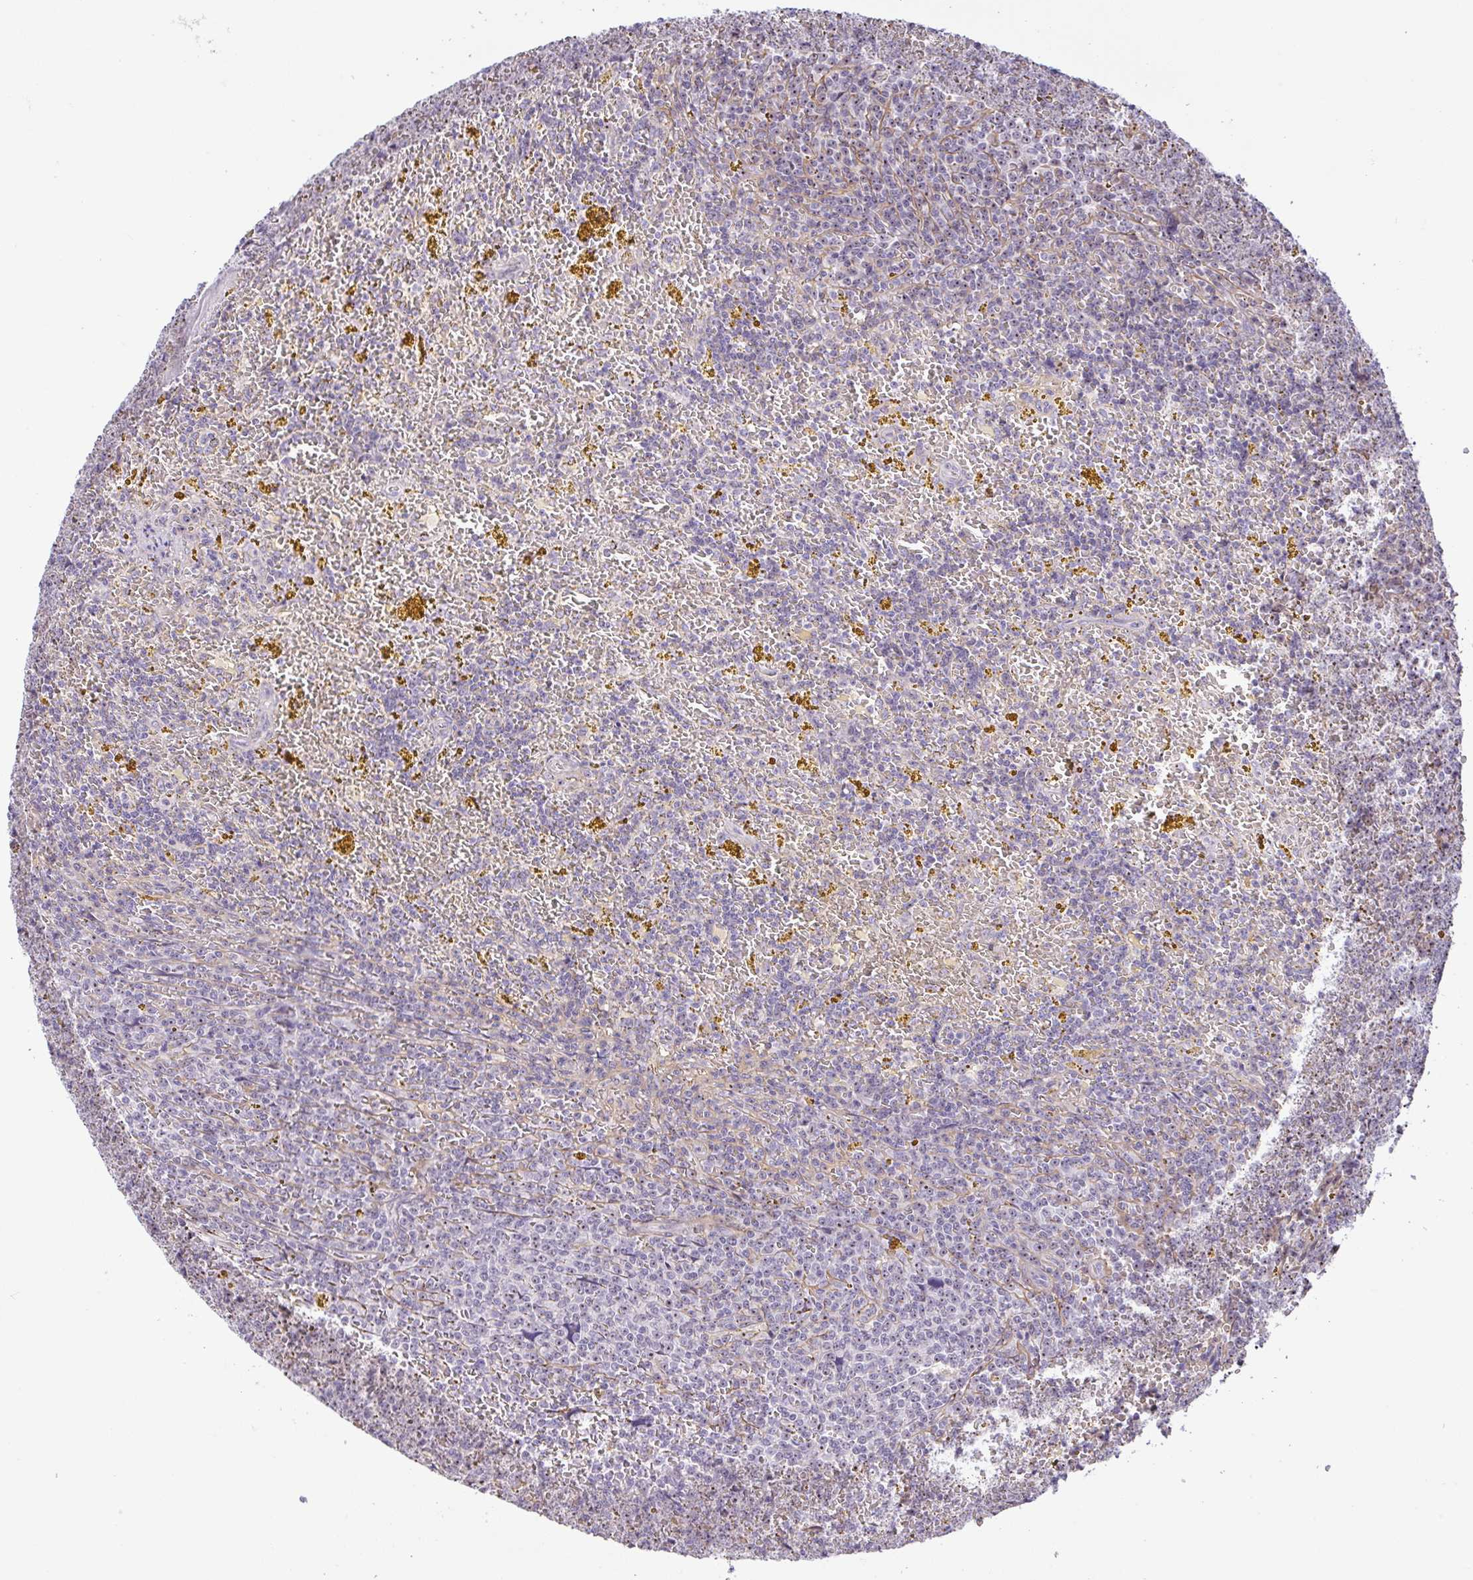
{"staining": {"intensity": "negative", "quantity": "none", "location": "none"}, "tissue": "lymphoma", "cell_type": "Tumor cells", "image_type": "cancer", "snomed": [{"axis": "morphology", "description": "Malignant lymphoma, non-Hodgkin's type, Low grade"}, {"axis": "topography", "description": "Spleen"}, {"axis": "topography", "description": "Lymph node"}], "caption": "IHC image of neoplastic tissue: human low-grade malignant lymphoma, non-Hodgkin's type stained with DAB (3,3'-diaminobenzidine) displays no significant protein expression in tumor cells.", "gene": "MXRA8", "patient": {"sex": "female", "age": 66}}